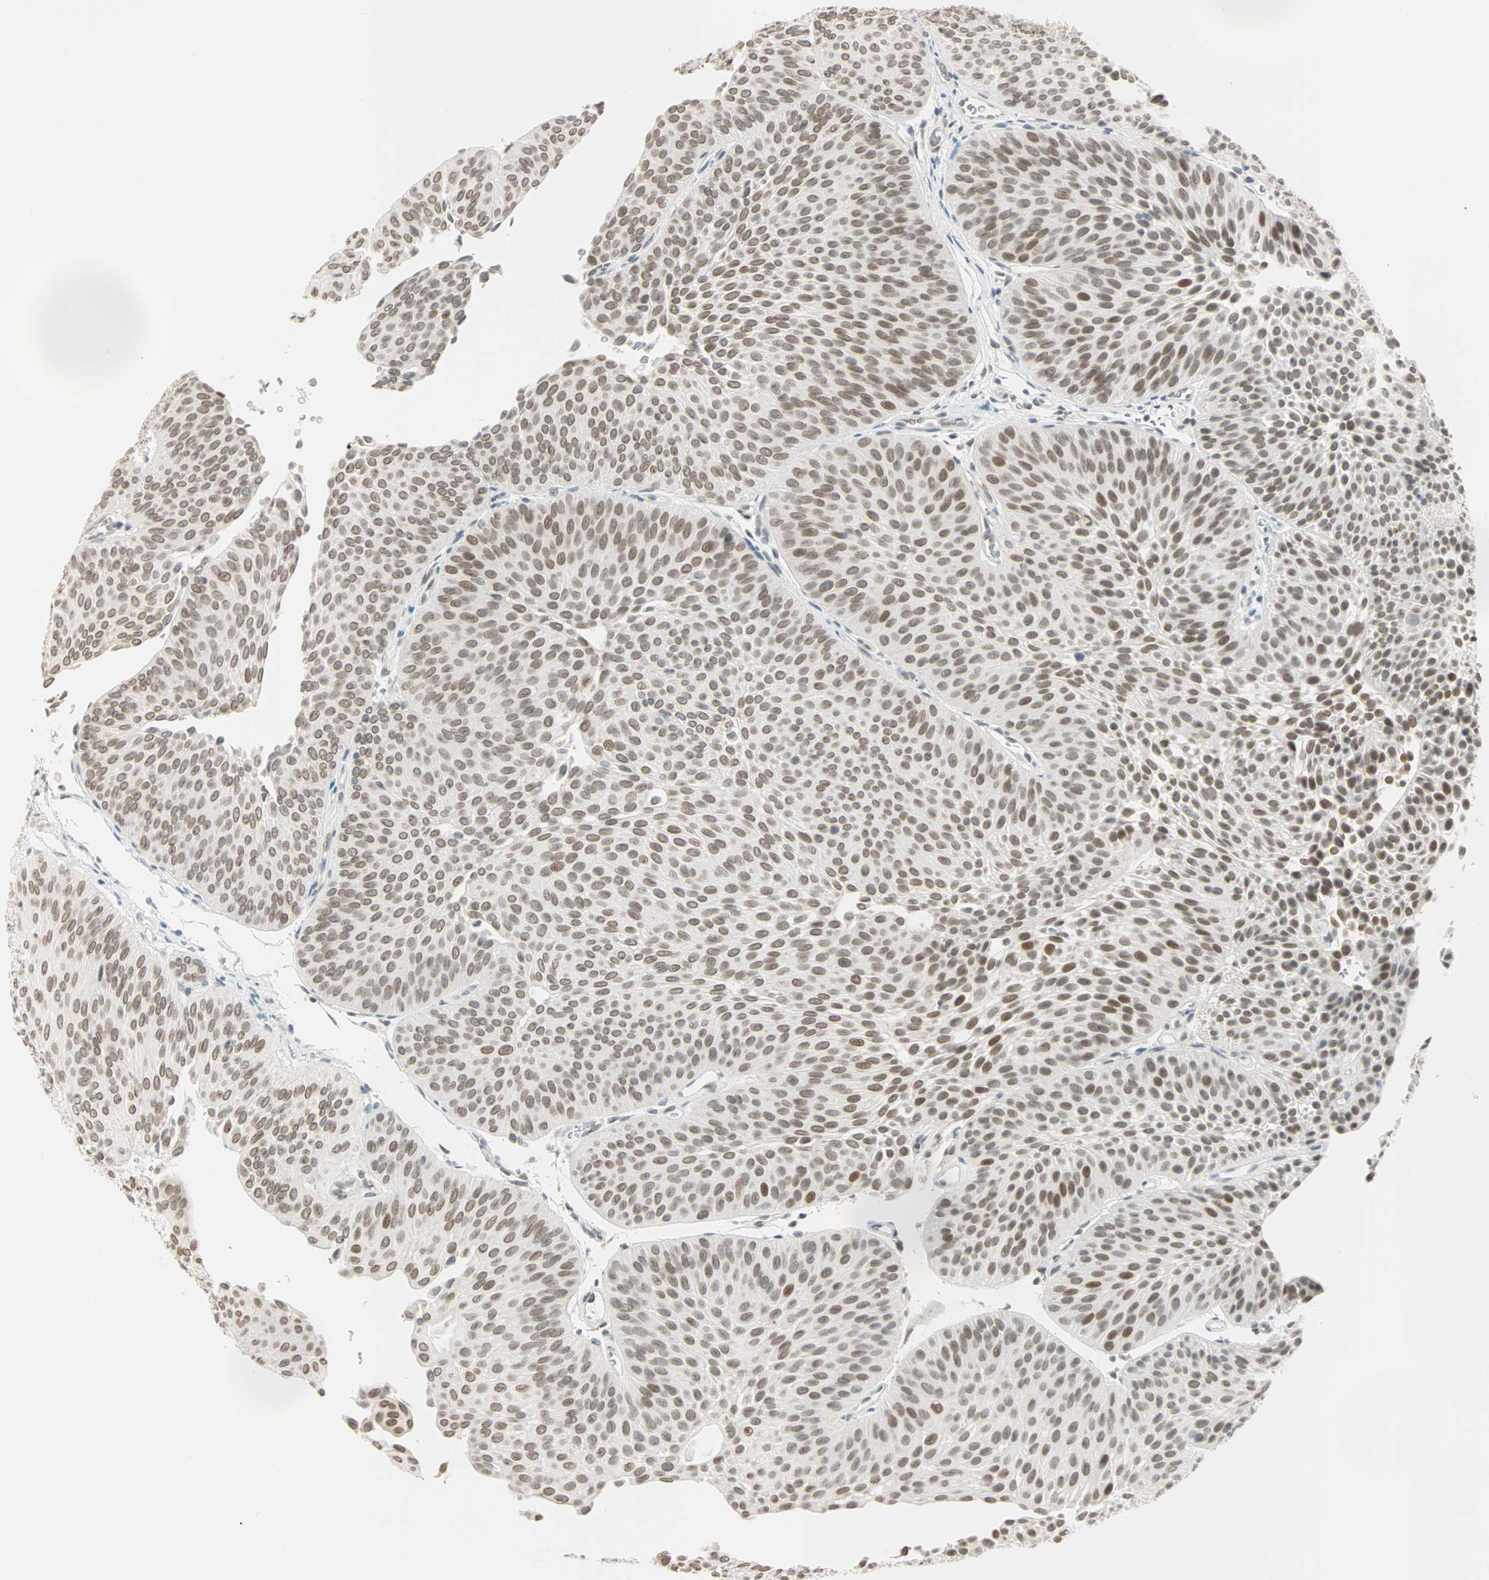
{"staining": {"intensity": "weak", "quantity": ">75%", "location": "cytoplasmic/membranous,nuclear"}, "tissue": "urothelial cancer", "cell_type": "Tumor cells", "image_type": "cancer", "snomed": [{"axis": "morphology", "description": "Urothelial carcinoma, Low grade"}, {"axis": "topography", "description": "Urinary bladder"}], "caption": "A high-resolution photomicrograph shows immunohistochemistry staining of urothelial cancer, which displays weak cytoplasmic/membranous and nuclear staining in approximately >75% of tumor cells.", "gene": "BCAN", "patient": {"sex": "female", "age": 60}}